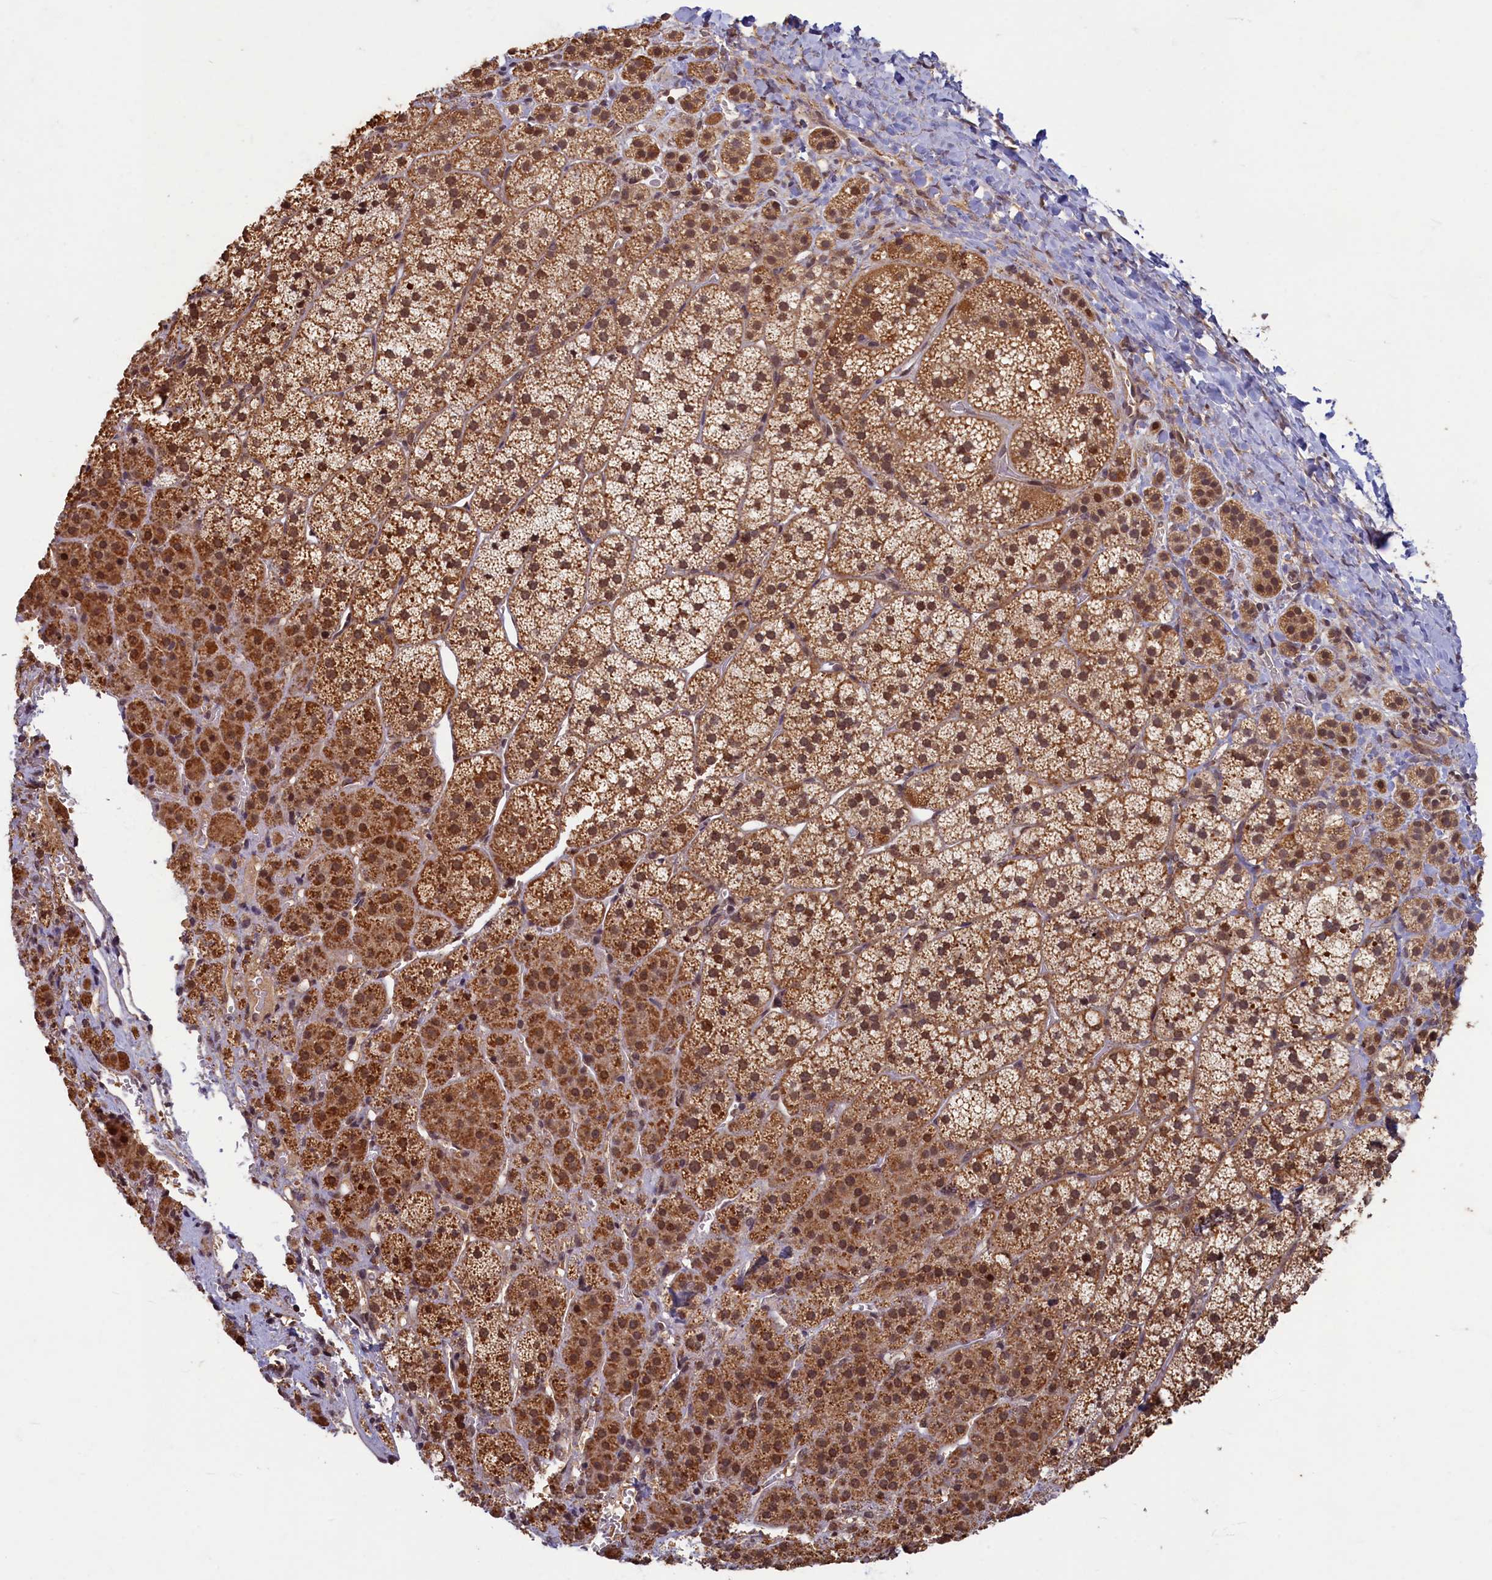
{"staining": {"intensity": "moderate", "quantity": ">75%", "location": "cytoplasmic/membranous"}, "tissue": "adrenal gland", "cell_type": "Glandular cells", "image_type": "normal", "snomed": [{"axis": "morphology", "description": "Normal tissue, NOS"}, {"axis": "topography", "description": "Adrenal gland"}], "caption": "Human adrenal gland stained with a protein marker demonstrates moderate staining in glandular cells.", "gene": "BRCA1", "patient": {"sex": "female", "age": 44}}